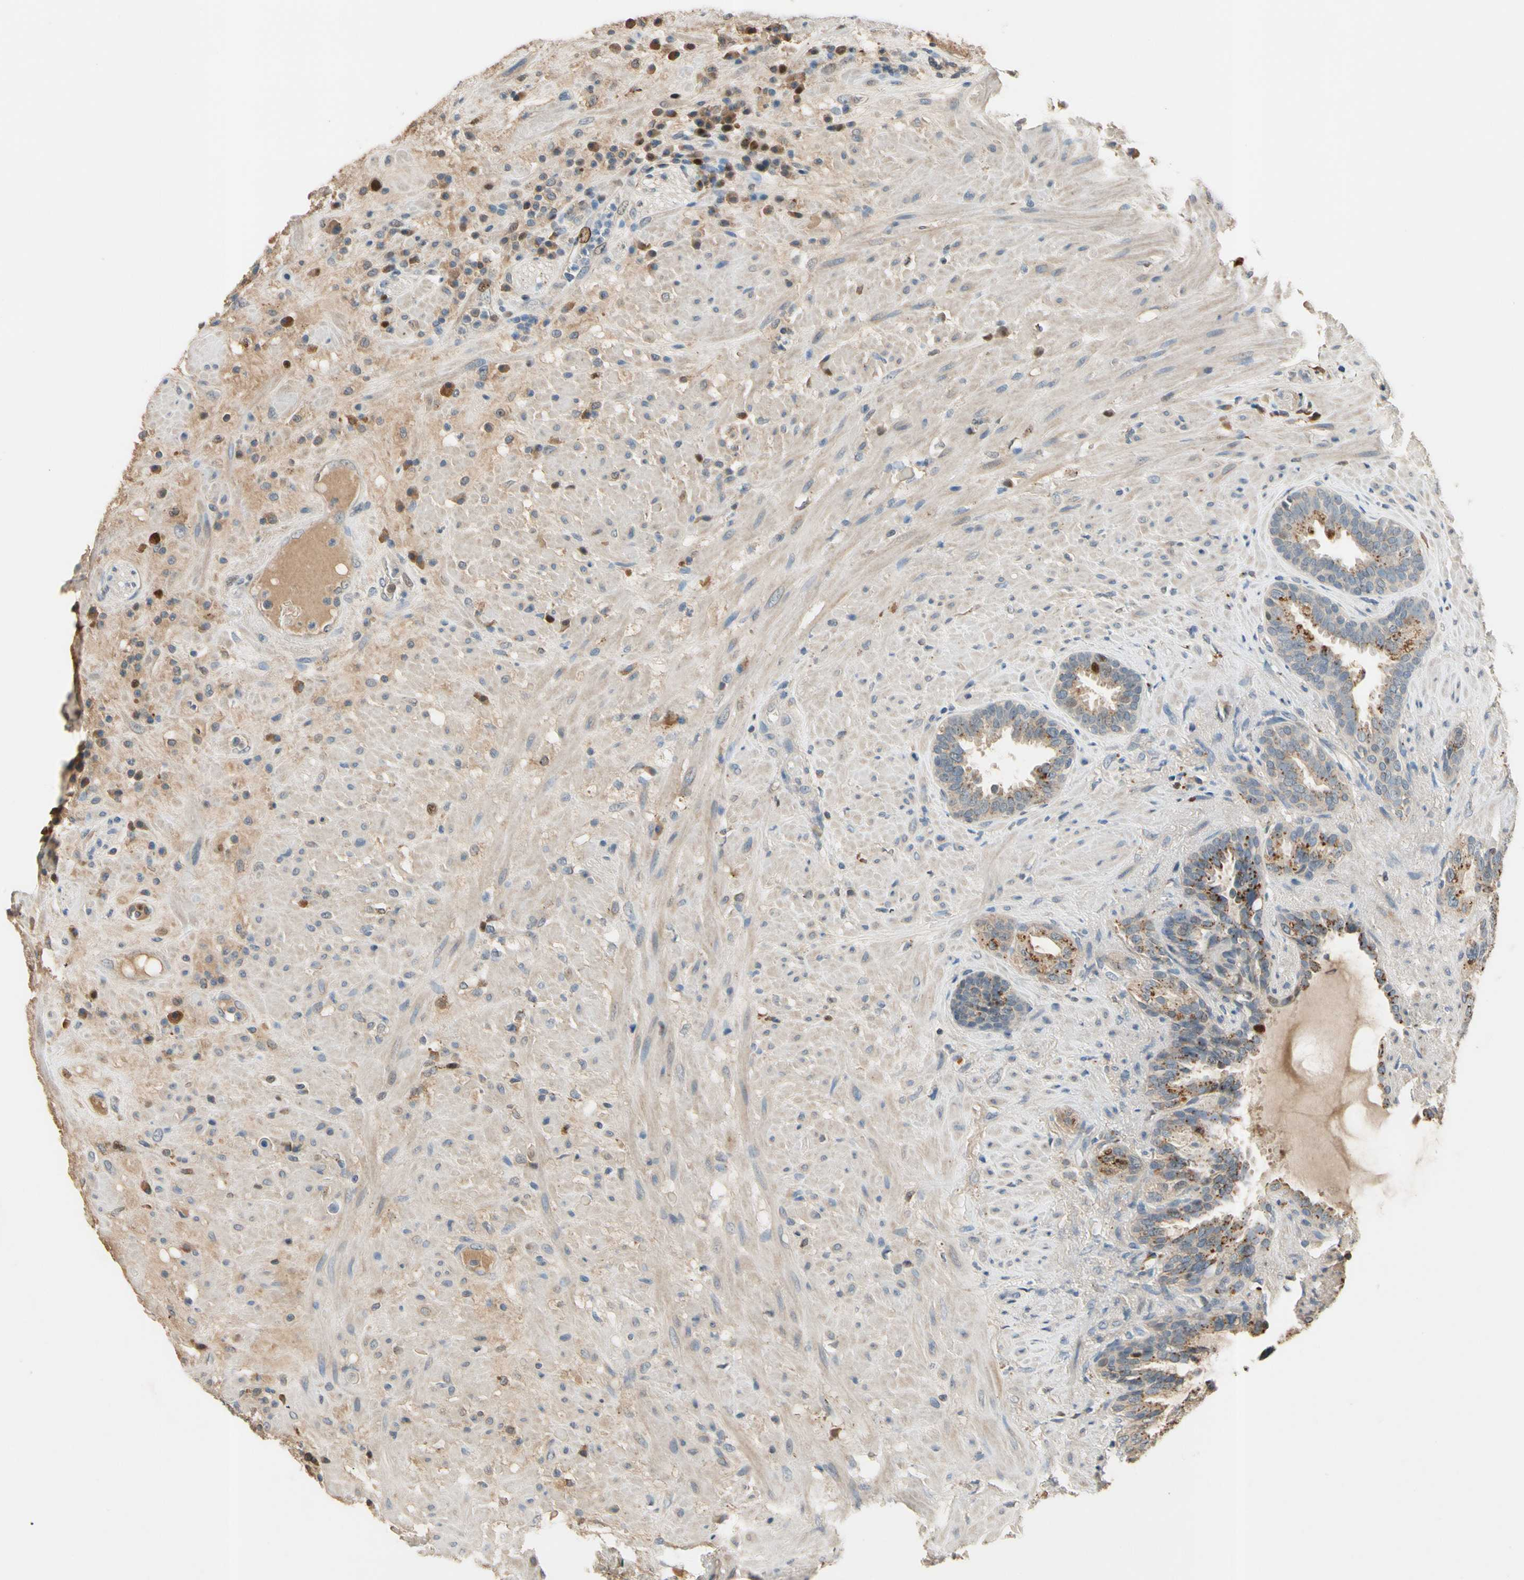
{"staining": {"intensity": "moderate", "quantity": "25%-75%", "location": "cytoplasmic/membranous"}, "tissue": "seminal vesicle", "cell_type": "Glandular cells", "image_type": "normal", "snomed": [{"axis": "morphology", "description": "Normal tissue, NOS"}, {"axis": "topography", "description": "Seminal veicle"}], "caption": "DAB immunohistochemical staining of benign seminal vesicle demonstrates moderate cytoplasmic/membranous protein expression in approximately 25%-75% of glandular cells. (DAB (3,3'-diaminobenzidine) IHC with brightfield microscopy, high magnification).", "gene": "ZKSCAN3", "patient": {"sex": "male", "age": 61}}